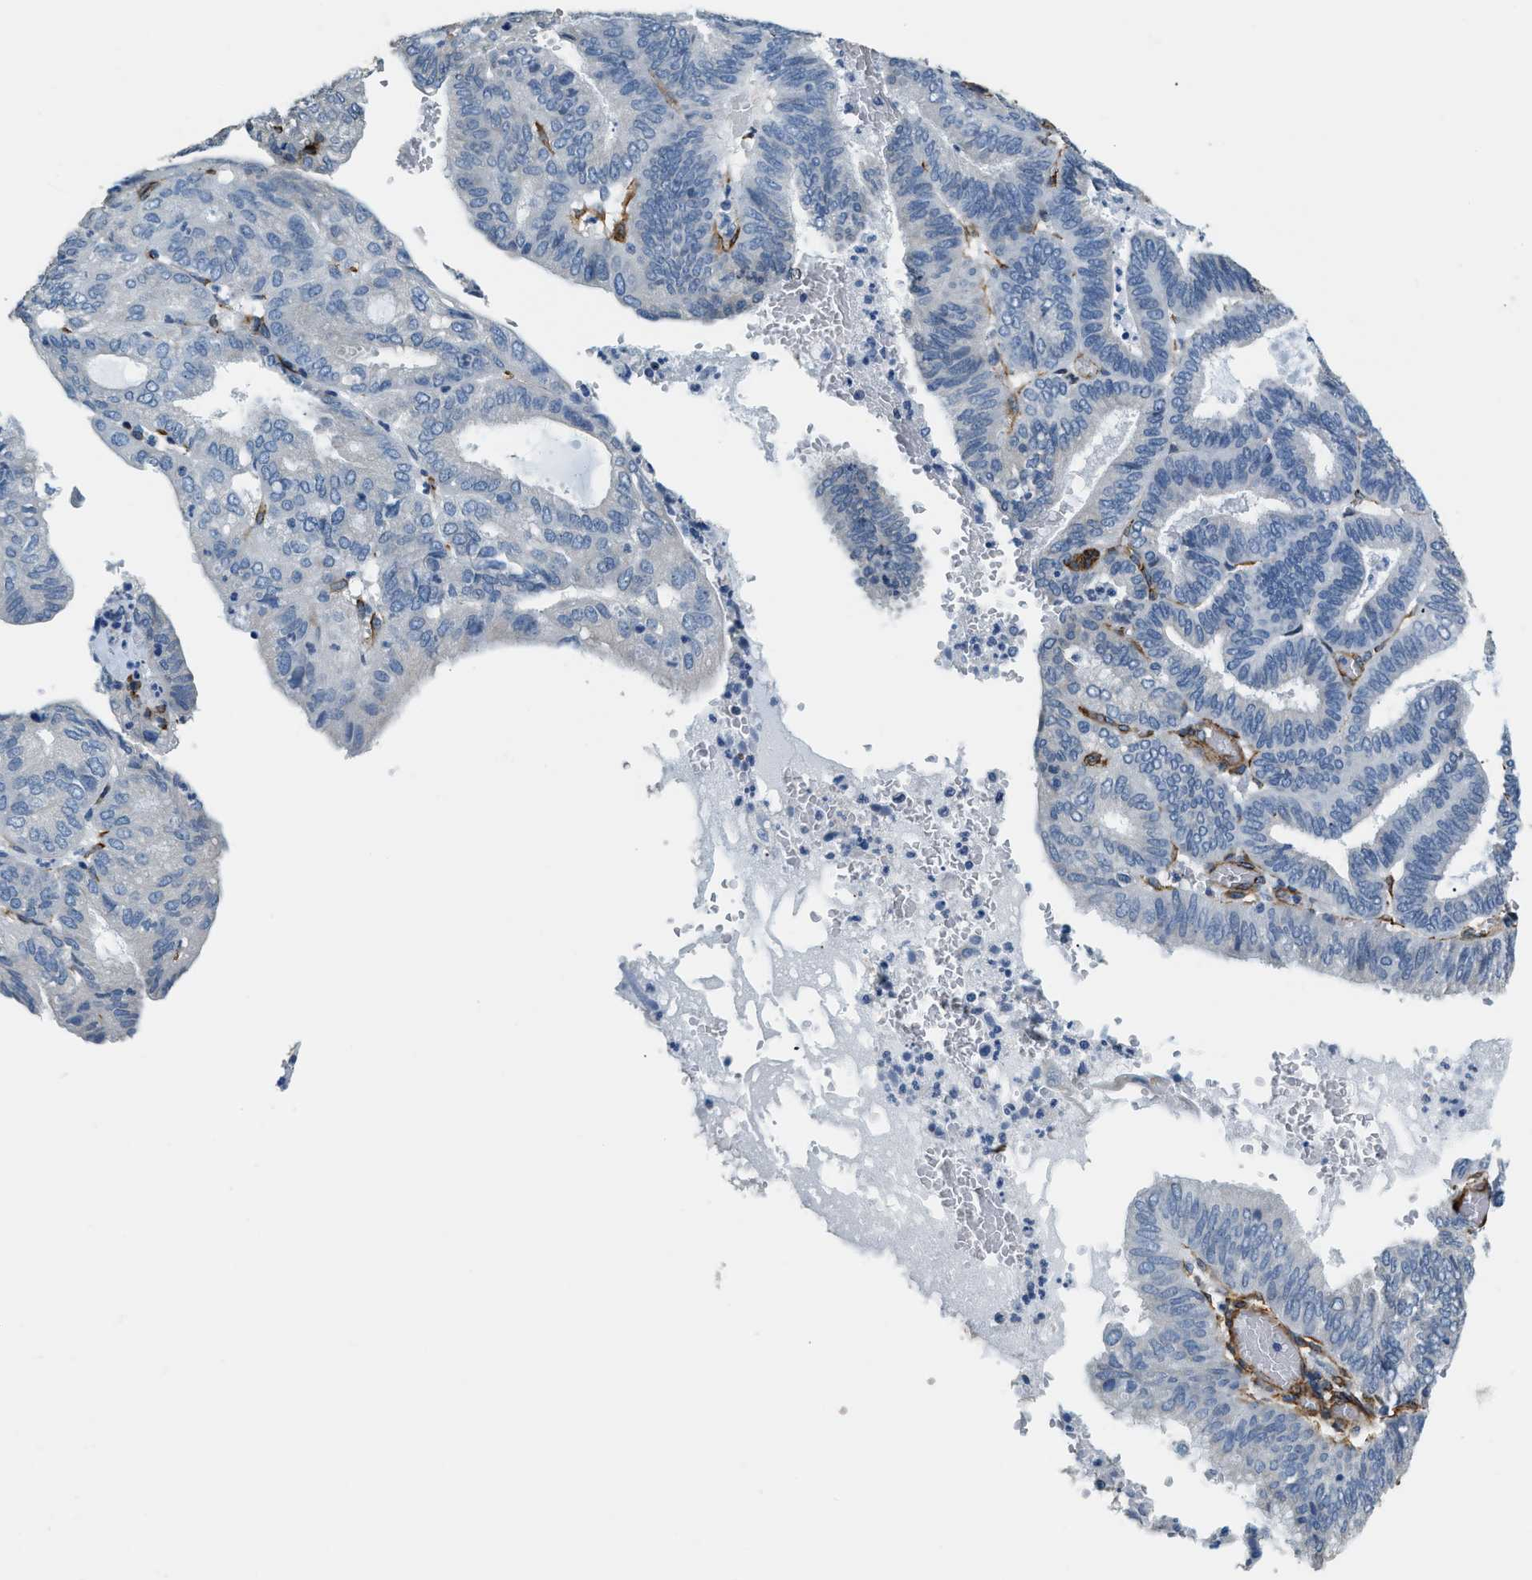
{"staining": {"intensity": "negative", "quantity": "none", "location": "none"}, "tissue": "endometrial cancer", "cell_type": "Tumor cells", "image_type": "cancer", "snomed": [{"axis": "morphology", "description": "Adenocarcinoma, NOS"}, {"axis": "topography", "description": "Uterus"}], "caption": "This histopathology image is of adenocarcinoma (endometrial) stained with IHC to label a protein in brown with the nuclei are counter-stained blue. There is no staining in tumor cells.", "gene": "TMEM43", "patient": {"sex": "female", "age": 60}}